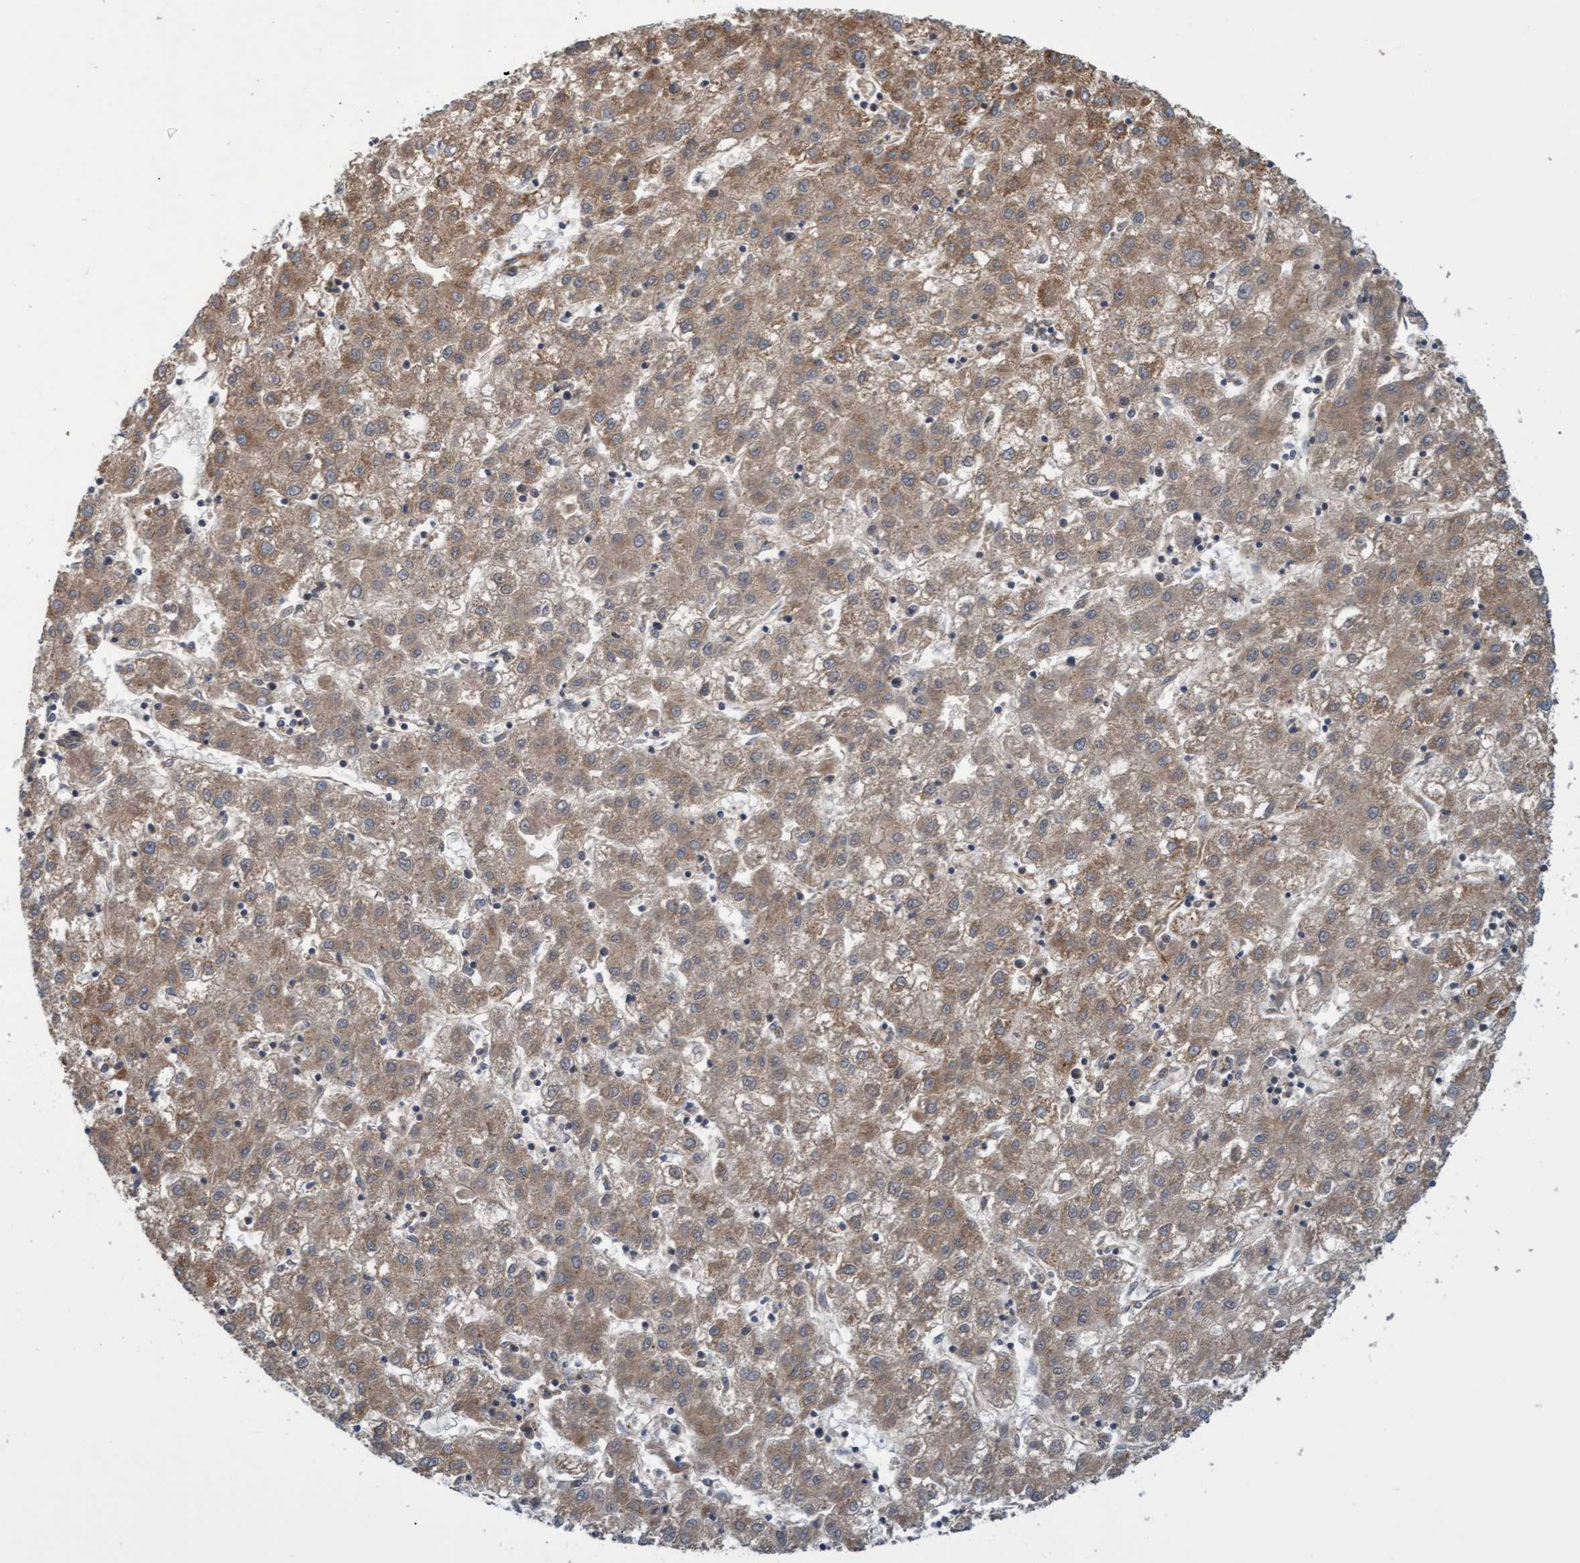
{"staining": {"intensity": "moderate", "quantity": ">75%", "location": "cytoplasmic/membranous"}, "tissue": "liver cancer", "cell_type": "Tumor cells", "image_type": "cancer", "snomed": [{"axis": "morphology", "description": "Carcinoma, Hepatocellular, NOS"}, {"axis": "topography", "description": "Liver"}], "caption": "Liver cancer (hepatocellular carcinoma) stained with a protein marker reveals moderate staining in tumor cells.", "gene": "TNFRSF10B", "patient": {"sex": "male", "age": 72}}